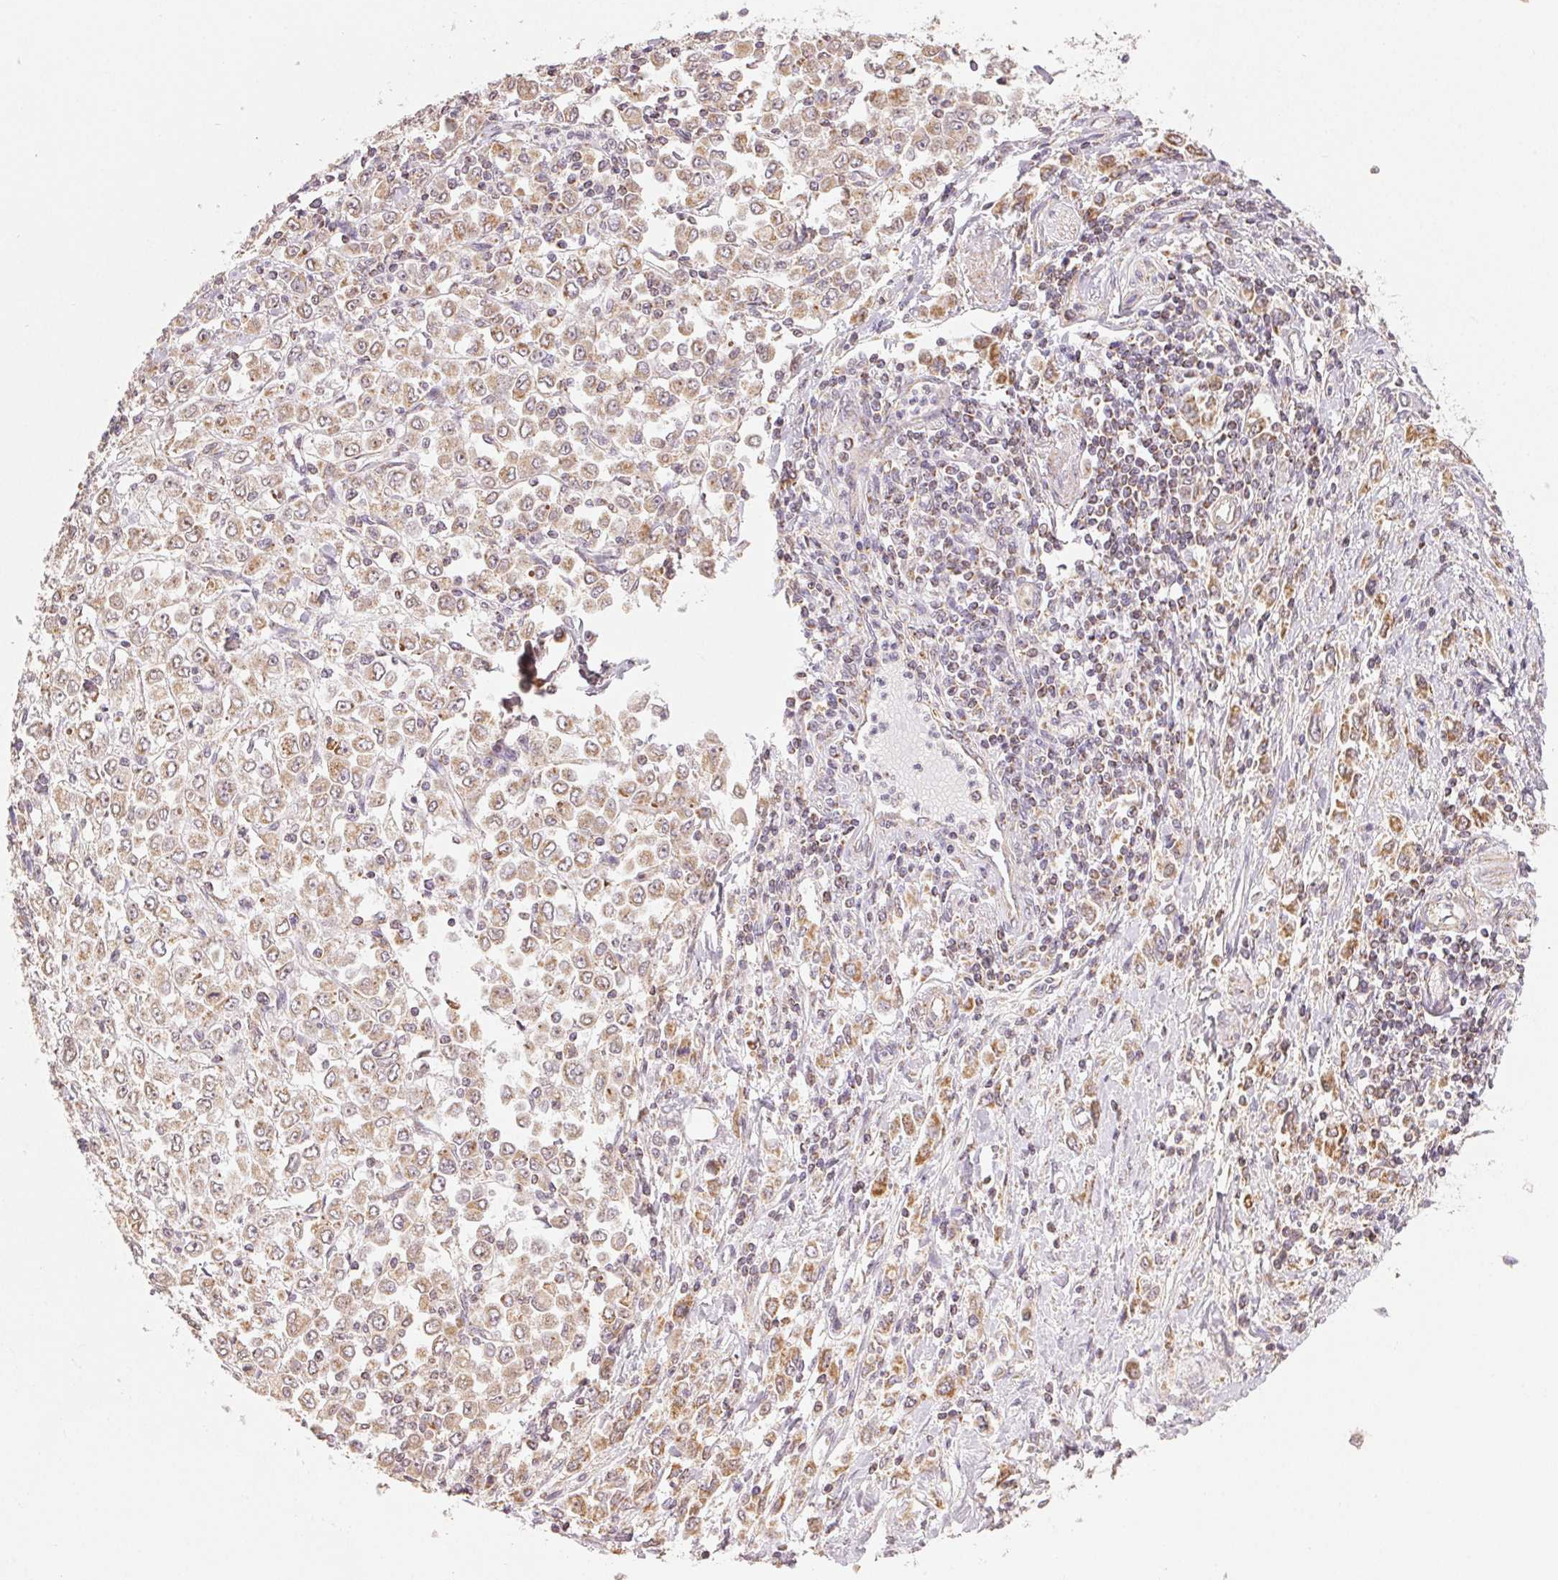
{"staining": {"intensity": "moderate", "quantity": ">75%", "location": "cytoplasmic/membranous"}, "tissue": "stomach cancer", "cell_type": "Tumor cells", "image_type": "cancer", "snomed": [{"axis": "morphology", "description": "Adenocarcinoma, NOS"}, {"axis": "topography", "description": "Stomach, upper"}], "caption": "Human stomach cancer stained with a brown dye demonstrates moderate cytoplasmic/membranous positive staining in about >75% of tumor cells.", "gene": "CLASP1", "patient": {"sex": "male", "age": 70}}